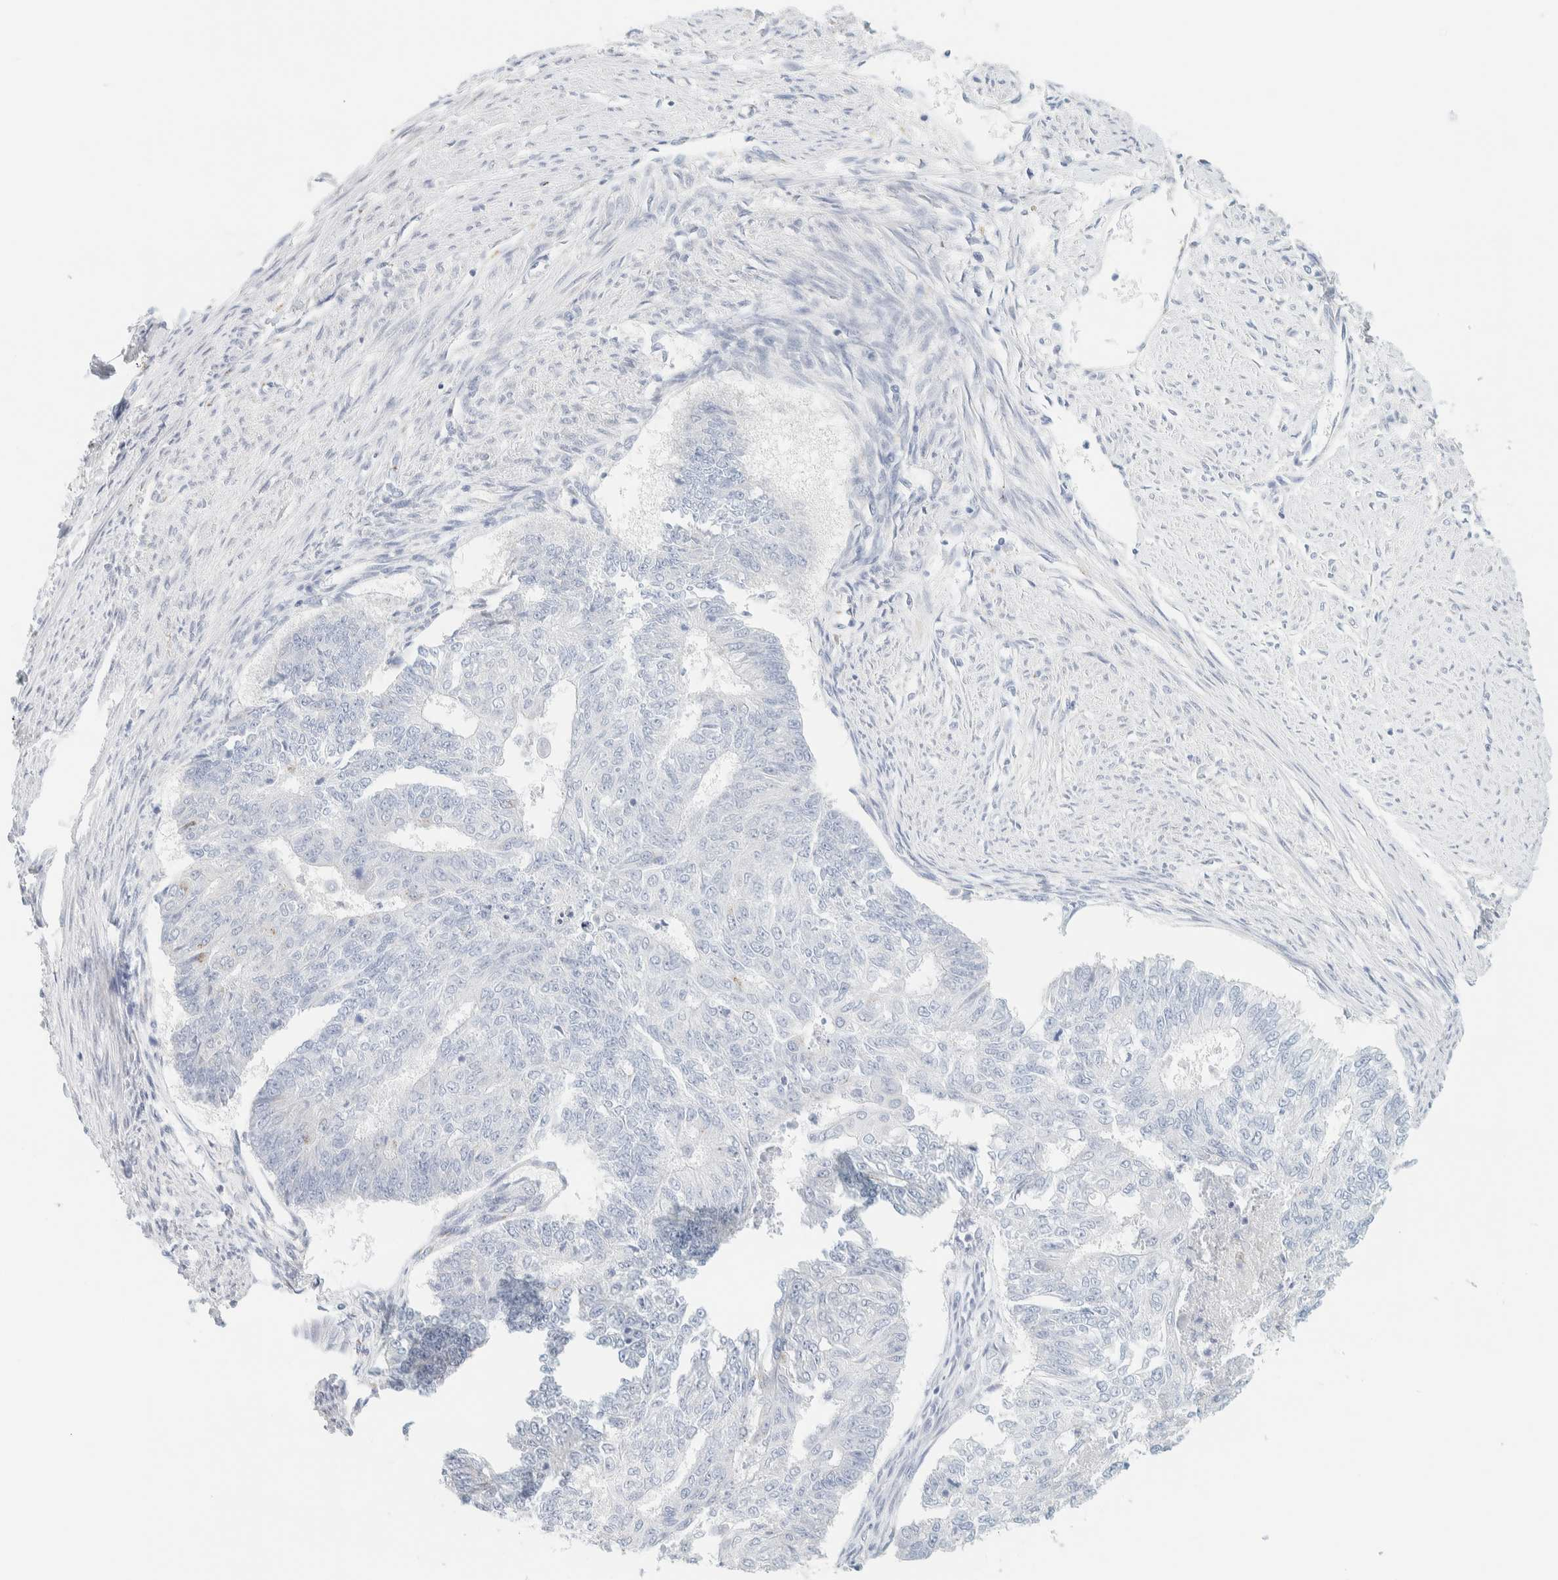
{"staining": {"intensity": "negative", "quantity": "none", "location": "none"}, "tissue": "endometrial cancer", "cell_type": "Tumor cells", "image_type": "cancer", "snomed": [{"axis": "morphology", "description": "Adenocarcinoma, NOS"}, {"axis": "topography", "description": "Endometrium"}], "caption": "Tumor cells show no significant protein positivity in endometrial cancer (adenocarcinoma). (DAB (3,3'-diaminobenzidine) immunohistochemistry visualized using brightfield microscopy, high magnification).", "gene": "SPNS3", "patient": {"sex": "female", "age": 32}}